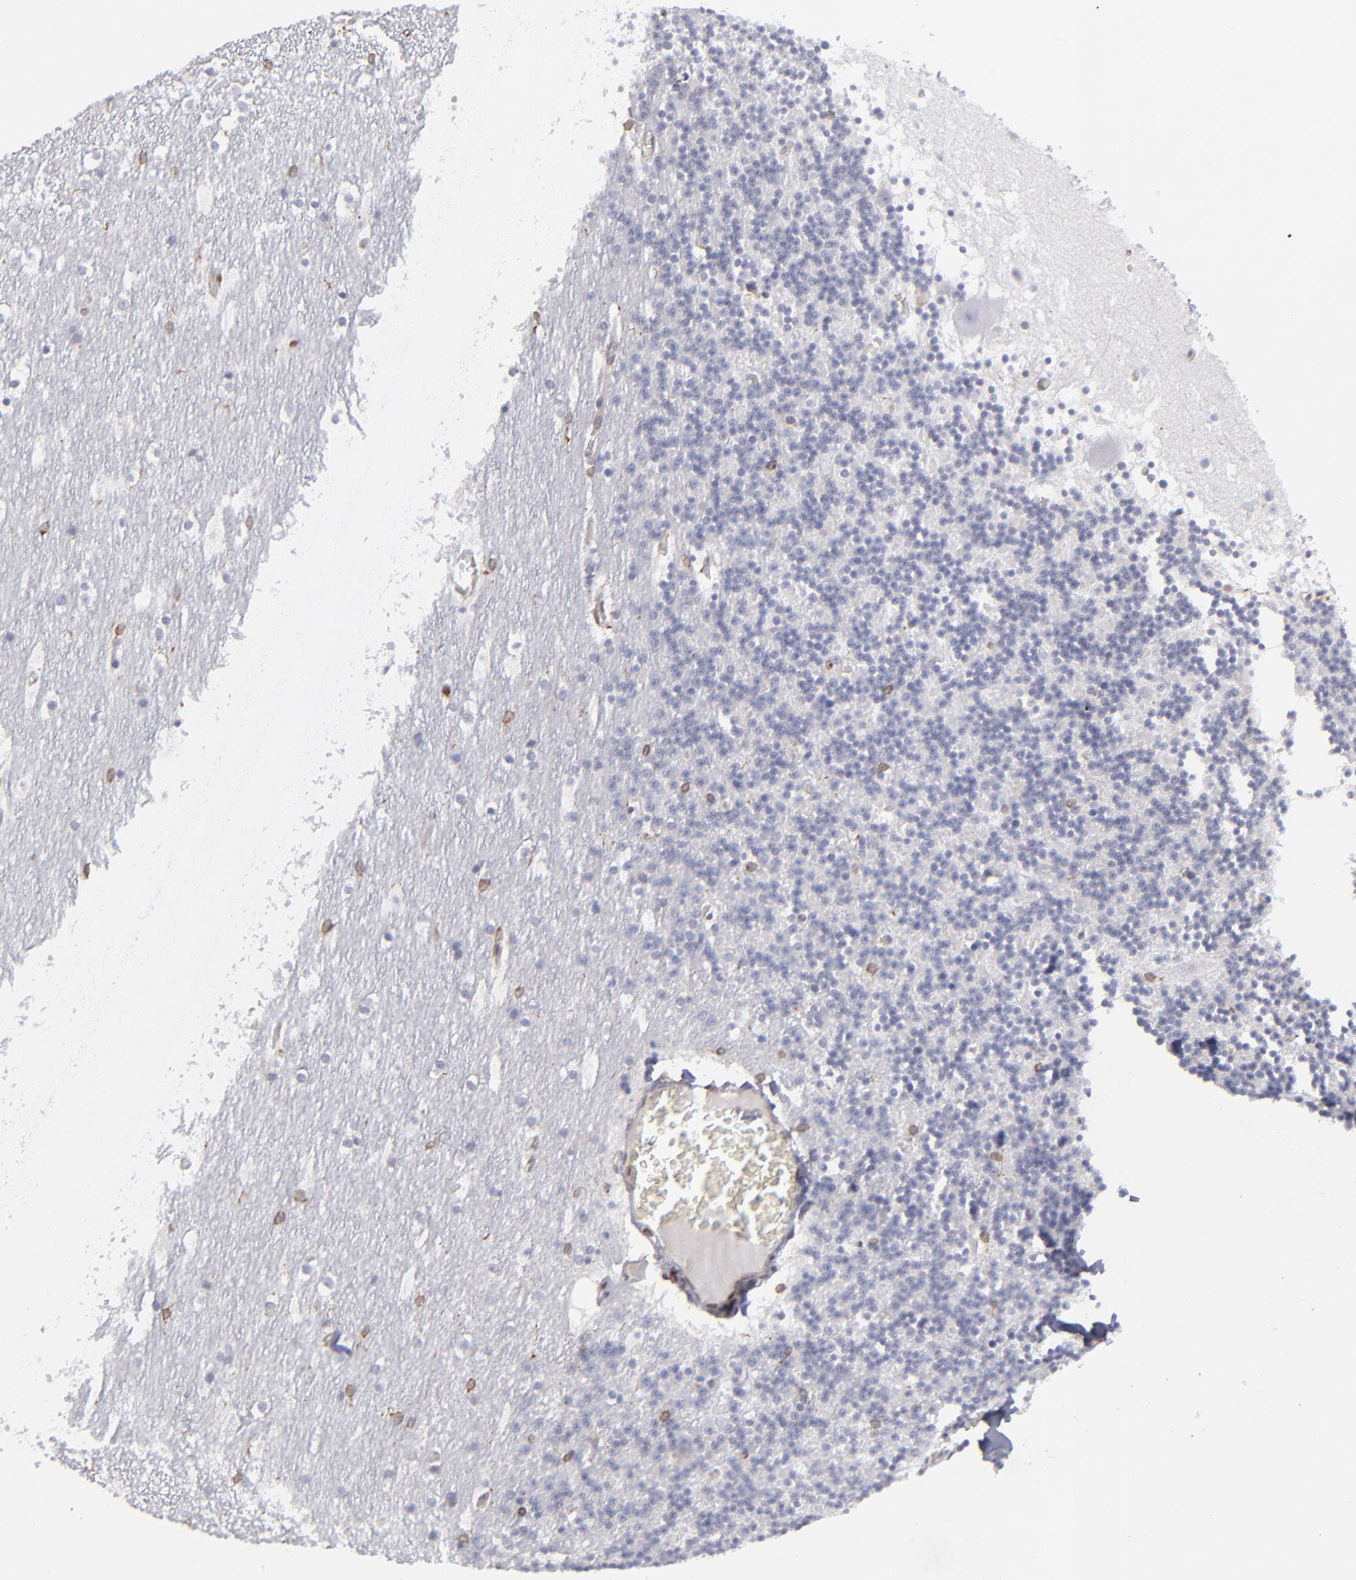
{"staining": {"intensity": "negative", "quantity": "none", "location": "none"}, "tissue": "cerebellum", "cell_type": "Cells in granular layer", "image_type": "normal", "snomed": [{"axis": "morphology", "description": "Normal tissue, NOS"}, {"axis": "topography", "description": "Cerebellum"}], "caption": "Immunohistochemical staining of normal human cerebellum displays no significant staining in cells in granular layer. (DAB (3,3'-diaminobenzidine) immunohistochemistry (IHC) with hematoxylin counter stain).", "gene": "TMX1", "patient": {"sex": "male", "age": 45}}